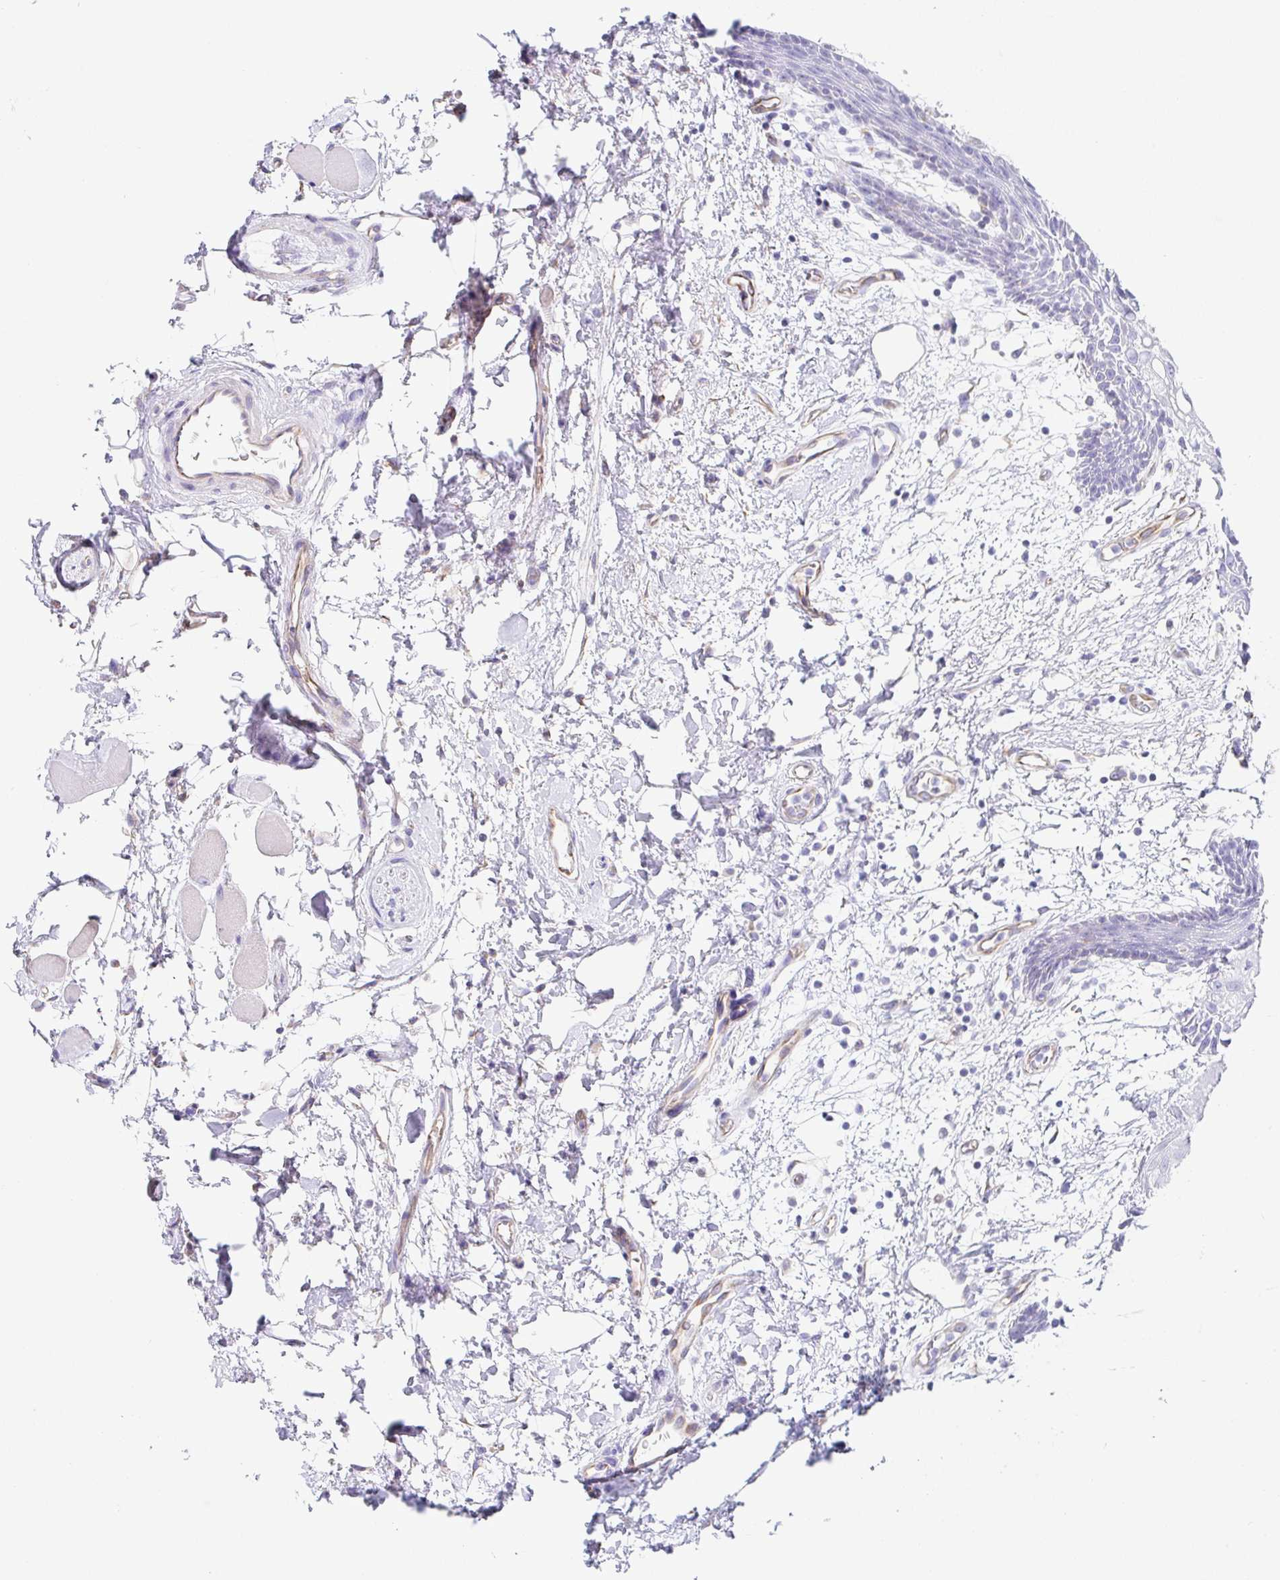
{"staining": {"intensity": "negative", "quantity": "none", "location": "none"}, "tissue": "oral mucosa", "cell_type": "Squamous epithelial cells", "image_type": "normal", "snomed": [{"axis": "morphology", "description": "Normal tissue, NOS"}, {"axis": "topography", "description": "Oral tissue"}], "caption": "An immunohistochemistry photomicrograph of normal oral mucosa is shown. There is no staining in squamous epithelial cells of oral mucosa. (Stains: DAB immunohistochemistry with hematoxylin counter stain, Microscopy: brightfield microscopy at high magnification).", "gene": "DKK4", "patient": {"sex": "female", "age": 59}}